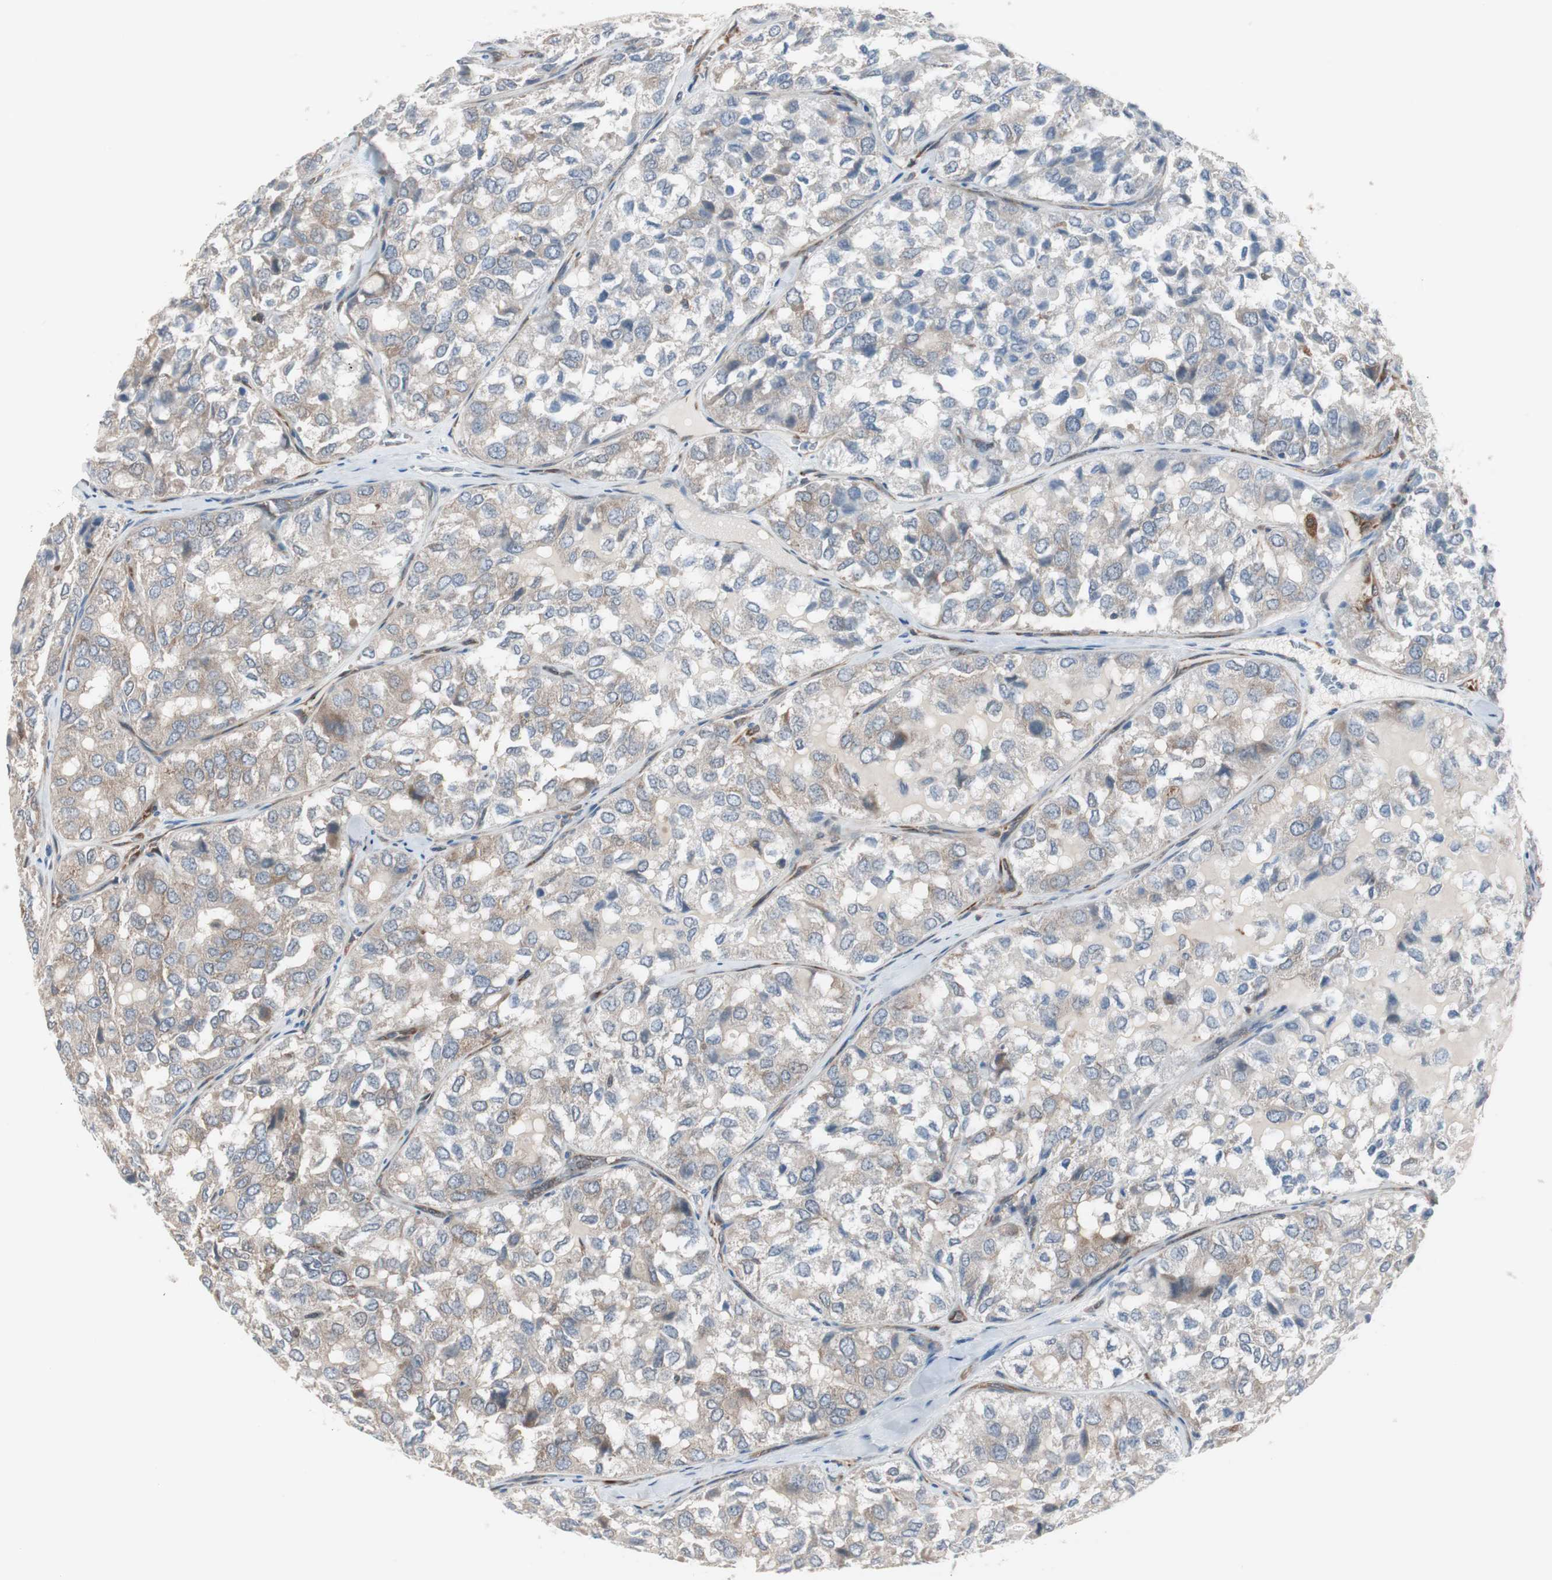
{"staining": {"intensity": "moderate", "quantity": "25%-75%", "location": "cytoplasmic/membranous"}, "tissue": "thyroid cancer", "cell_type": "Tumor cells", "image_type": "cancer", "snomed": [{"axis": "morphology", "description": "Follicular adenoma carcinoma, NOS"}, {"axis": "topography", "description": "Thyroid gland"}], "caption": "About 25%-75% of tumor cells in thyroid cancer show moderate cytoplasmic/membranous protein expression as visualized by brown immunohistochemical staining.", "gene": "SWAP70", "patient": {"sex": "male", "age": 75}}